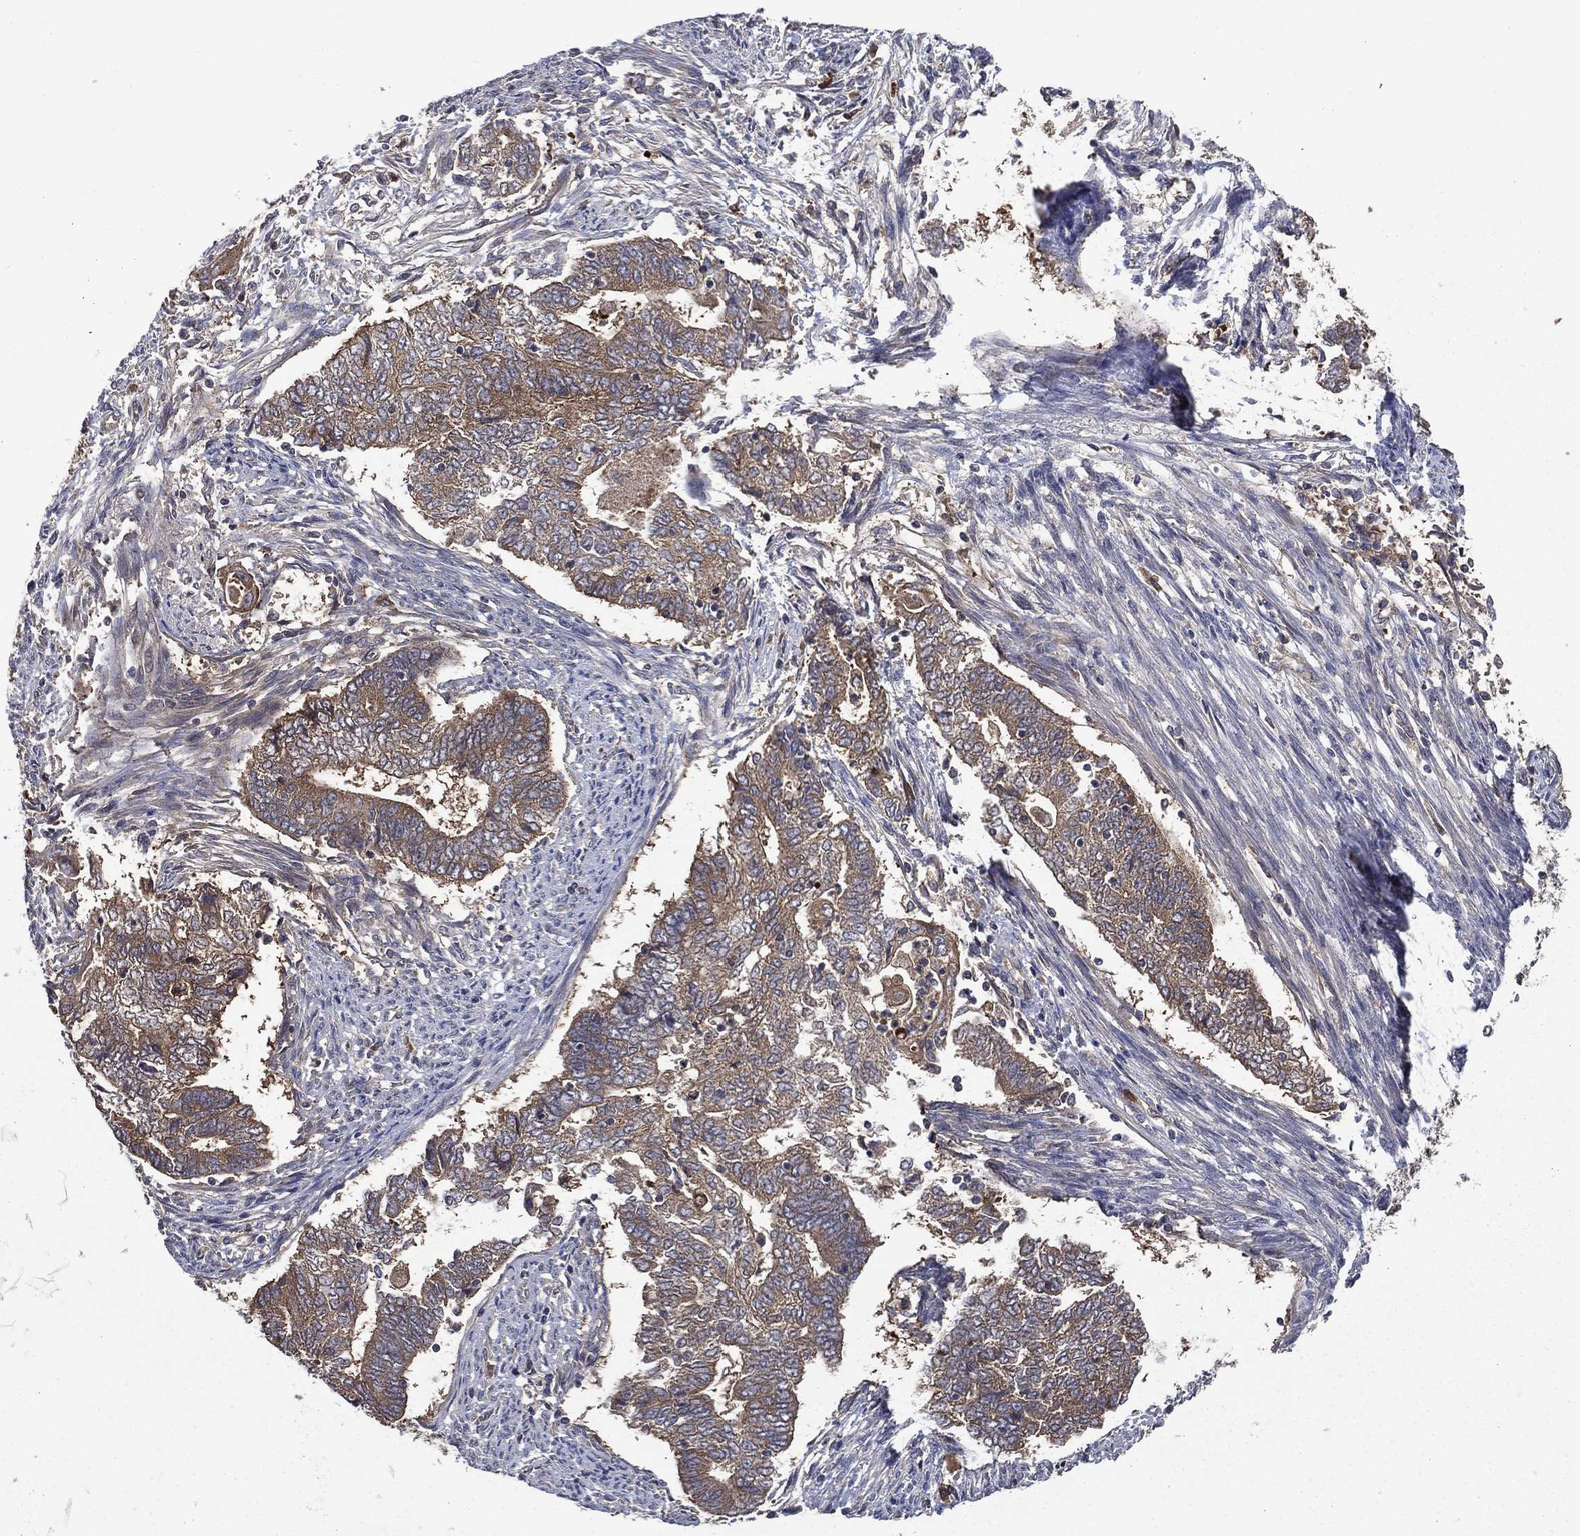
{"staining": {"intensity": "moderate", "quantity": "25%-75%", "location": "cytoplasmic/membranous"}, "tissue": "endometrial cancer", "cell_type": "Tumor cells", "image_type": "cancer", "snomed": [{"axis": "morphology", "description": "Adenocarcinoma, NOS"}, {"axis": "topography", "description": "Endometrium"}], "caption": "A histopathology image of human adenocarcinoma (endometrial) stained for a protein shows moderate cytoplasmic/membranous brown staining in tumor cells.", "gene": "SMPD3", "patient": {"sex": "female", "age": 65}}